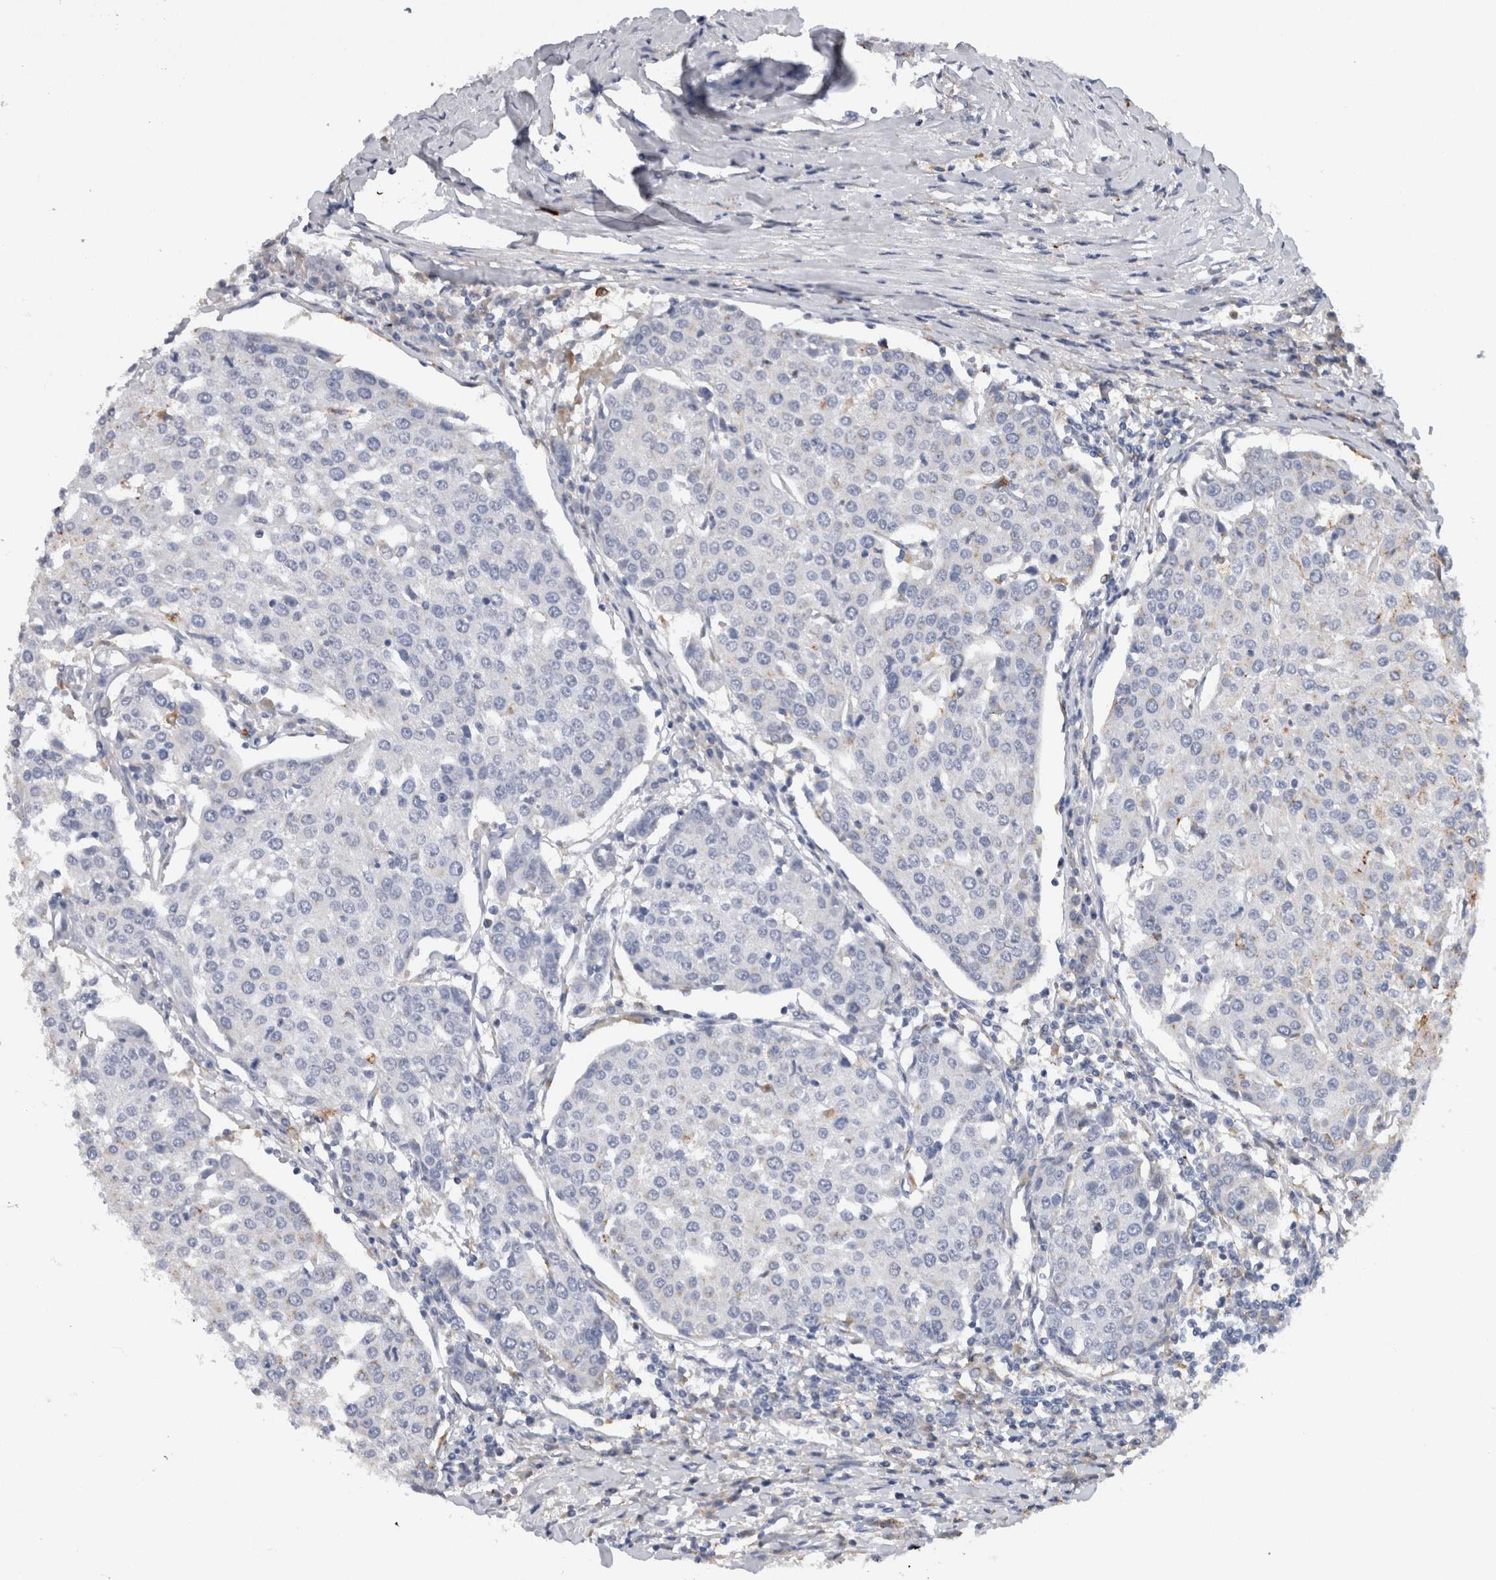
{"staining": {"intensity": "negative", "quantity": "none", "location": "none"}, "tissue": "urothelial cancer", "cell_type": "Tumor cells", "image_type": "cancer", "snomed": [{"axis": "morphology", "description": "Urothelial carcinoma, High grade"}, {"axis": "topography", "description": "Urinary bladder"}], "caption": "IHC of high-grade urothelial carcinoma demonstrates no expression in tumor cells.", "gene": "CD63", "patient": {"sex": "female", "age": 85}}